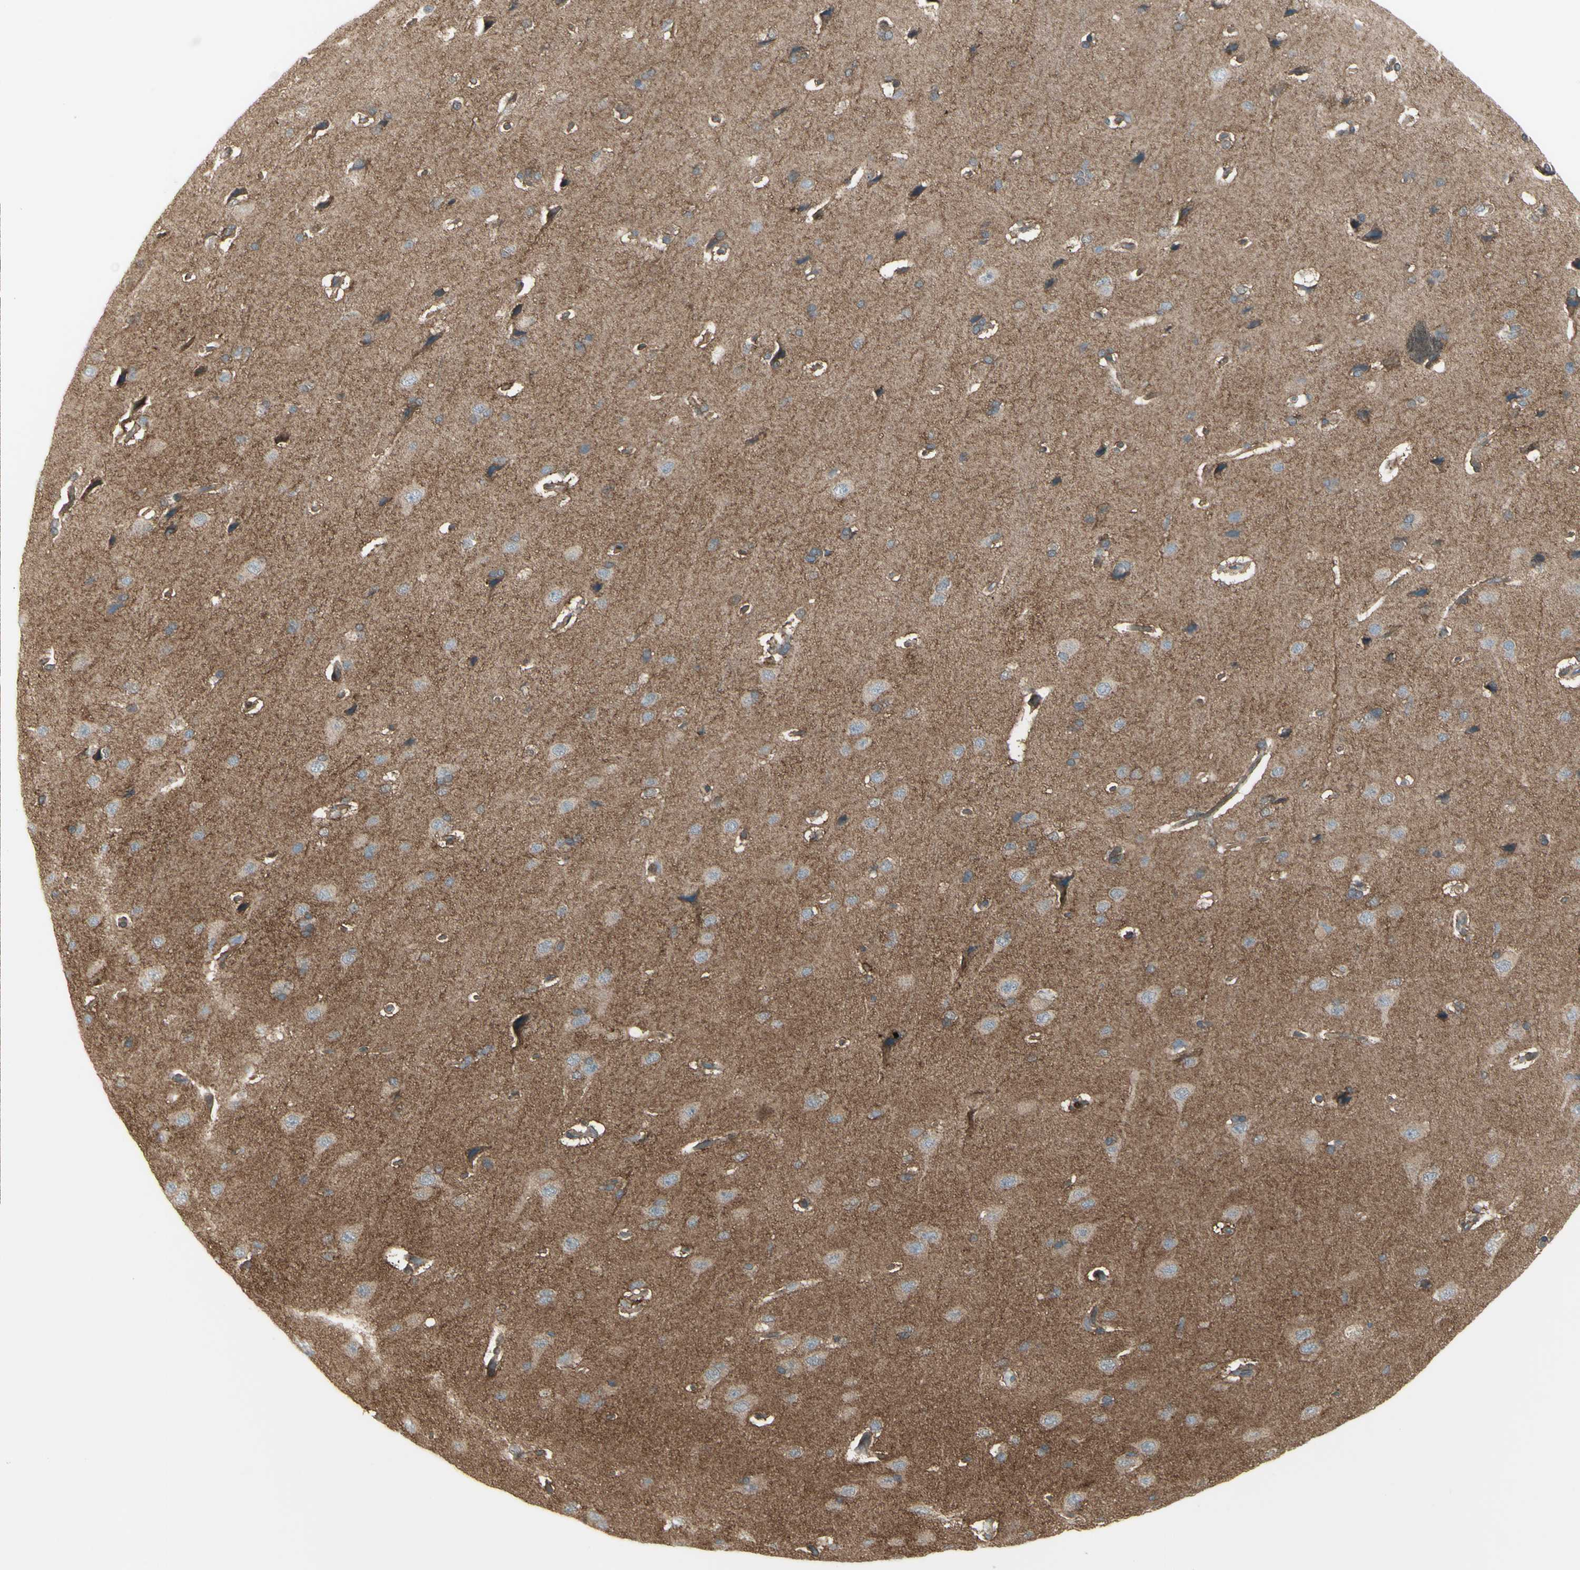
{"staining": {"intensity": "moderate", "quantity": ">75%", "location": "cytoplasmic/membranous"}, "tissue": "cerebral cortex", "cell_type": "Endothelial cells", "image_type": "normal", "snomed": [{"axis": "morphology", "description": "Normal tissue, NOS"}, {"axis": "topography", "description": "Cerebral cortex"}], "caption": "Immunohistochemistry (IHC) (DAB) staining of normal human cerebral cortex demonstrates moderate cytoplasmic/membranous protein staining in about >75% of endothelial cells.", "gene": "NAXD", "patient": {"sex": "male", "age": 62}}